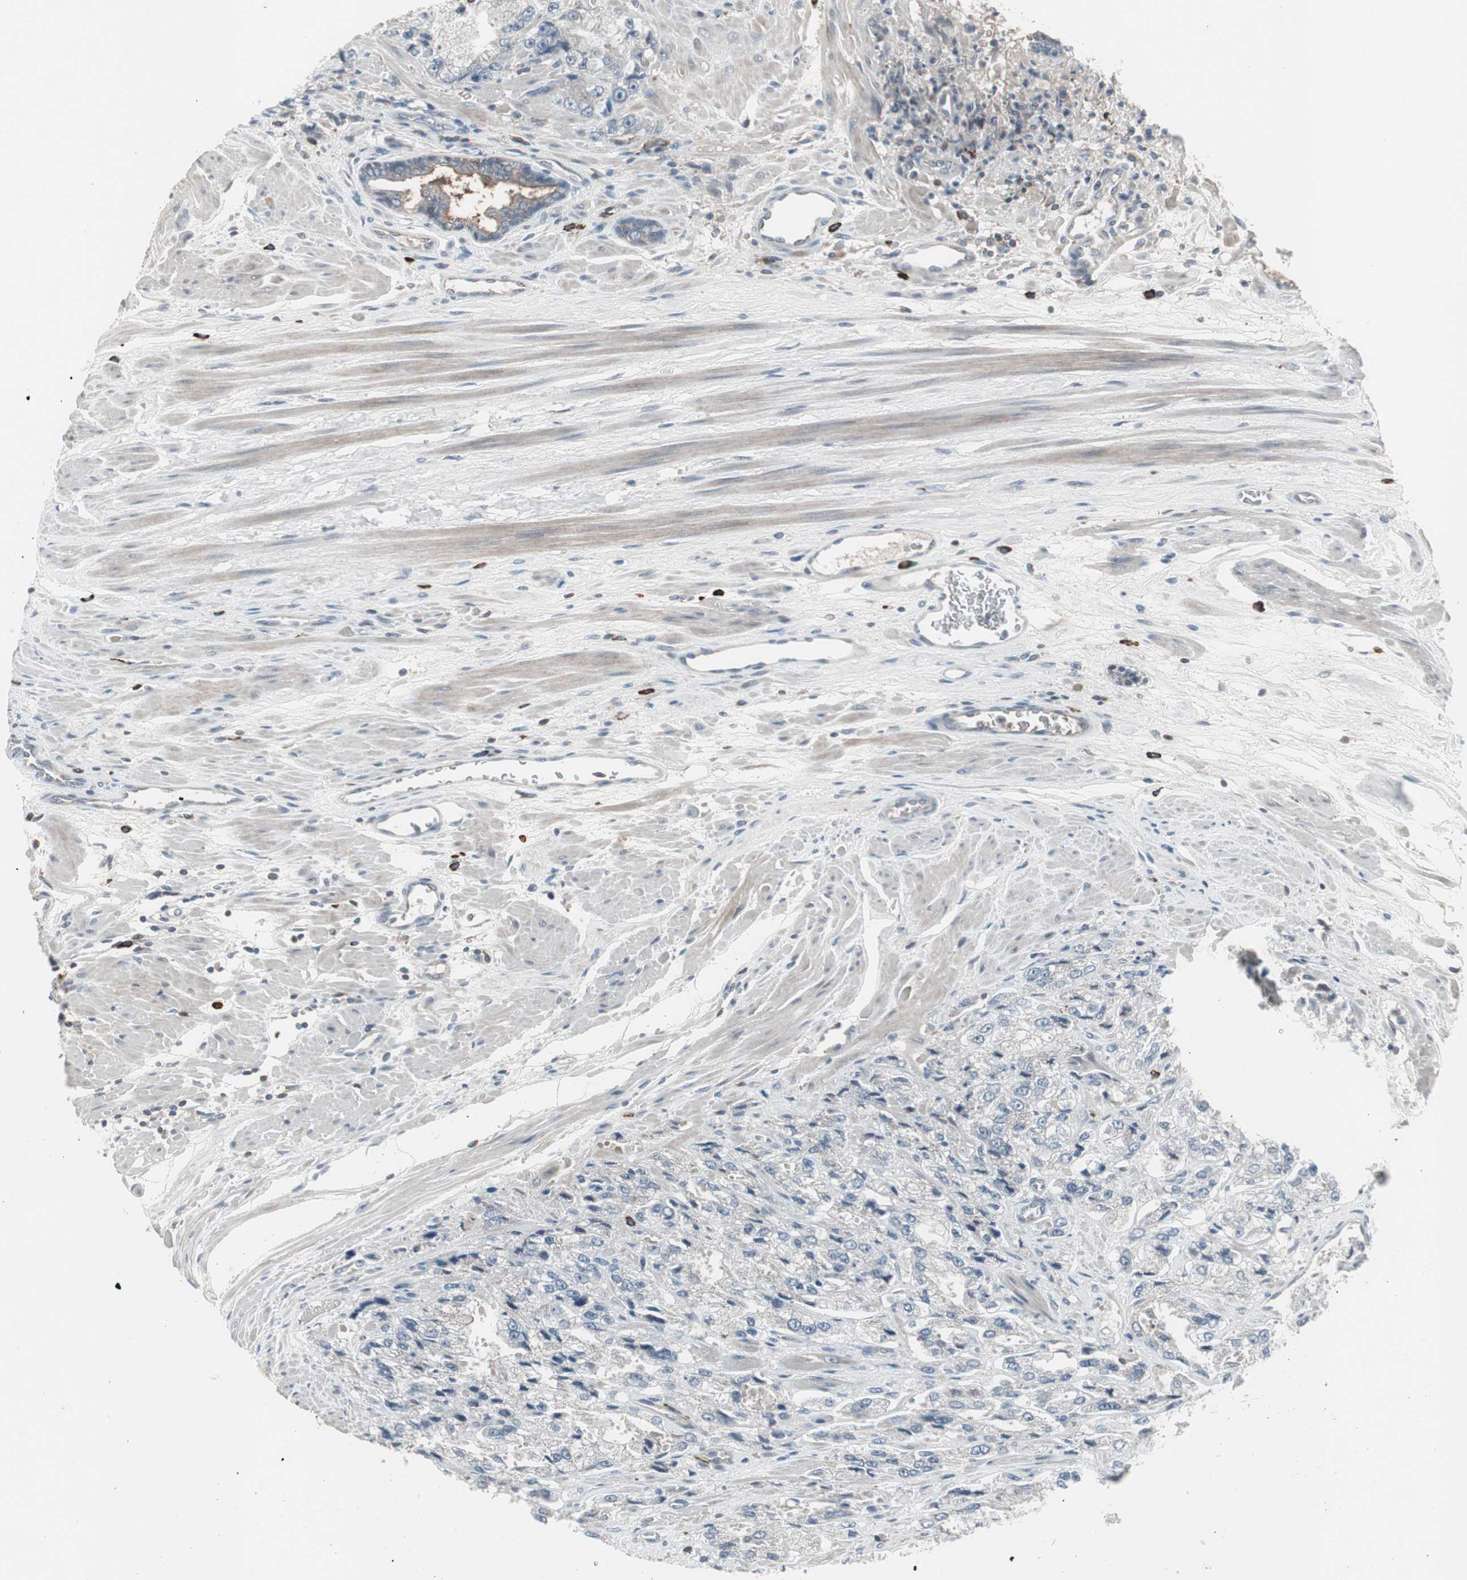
{"staining": {"intensity": "negative", "quantity": "none", "location": "none"}, "tissue": "prostate cancer", "cell_type": "Tumor cells", "image_type": "cancer", "snomed": [{"axis": "morphology", "description": "Adenocarcinoma, High grade"}, {"axis": "topography", "description": "Prostate"}], "caption": "The micrograph demonstrates no staining of tumor cells in high-grade adenocarcinoma (prostate). Brightfield microscopy of IHC stained with DAB (3,3'-diaminobenzidine) (brown) and hematoxylin (blue), captured at high magnification.", "gene": "ZSCAN32", "patient": {"sex": "male", "age": 58}}